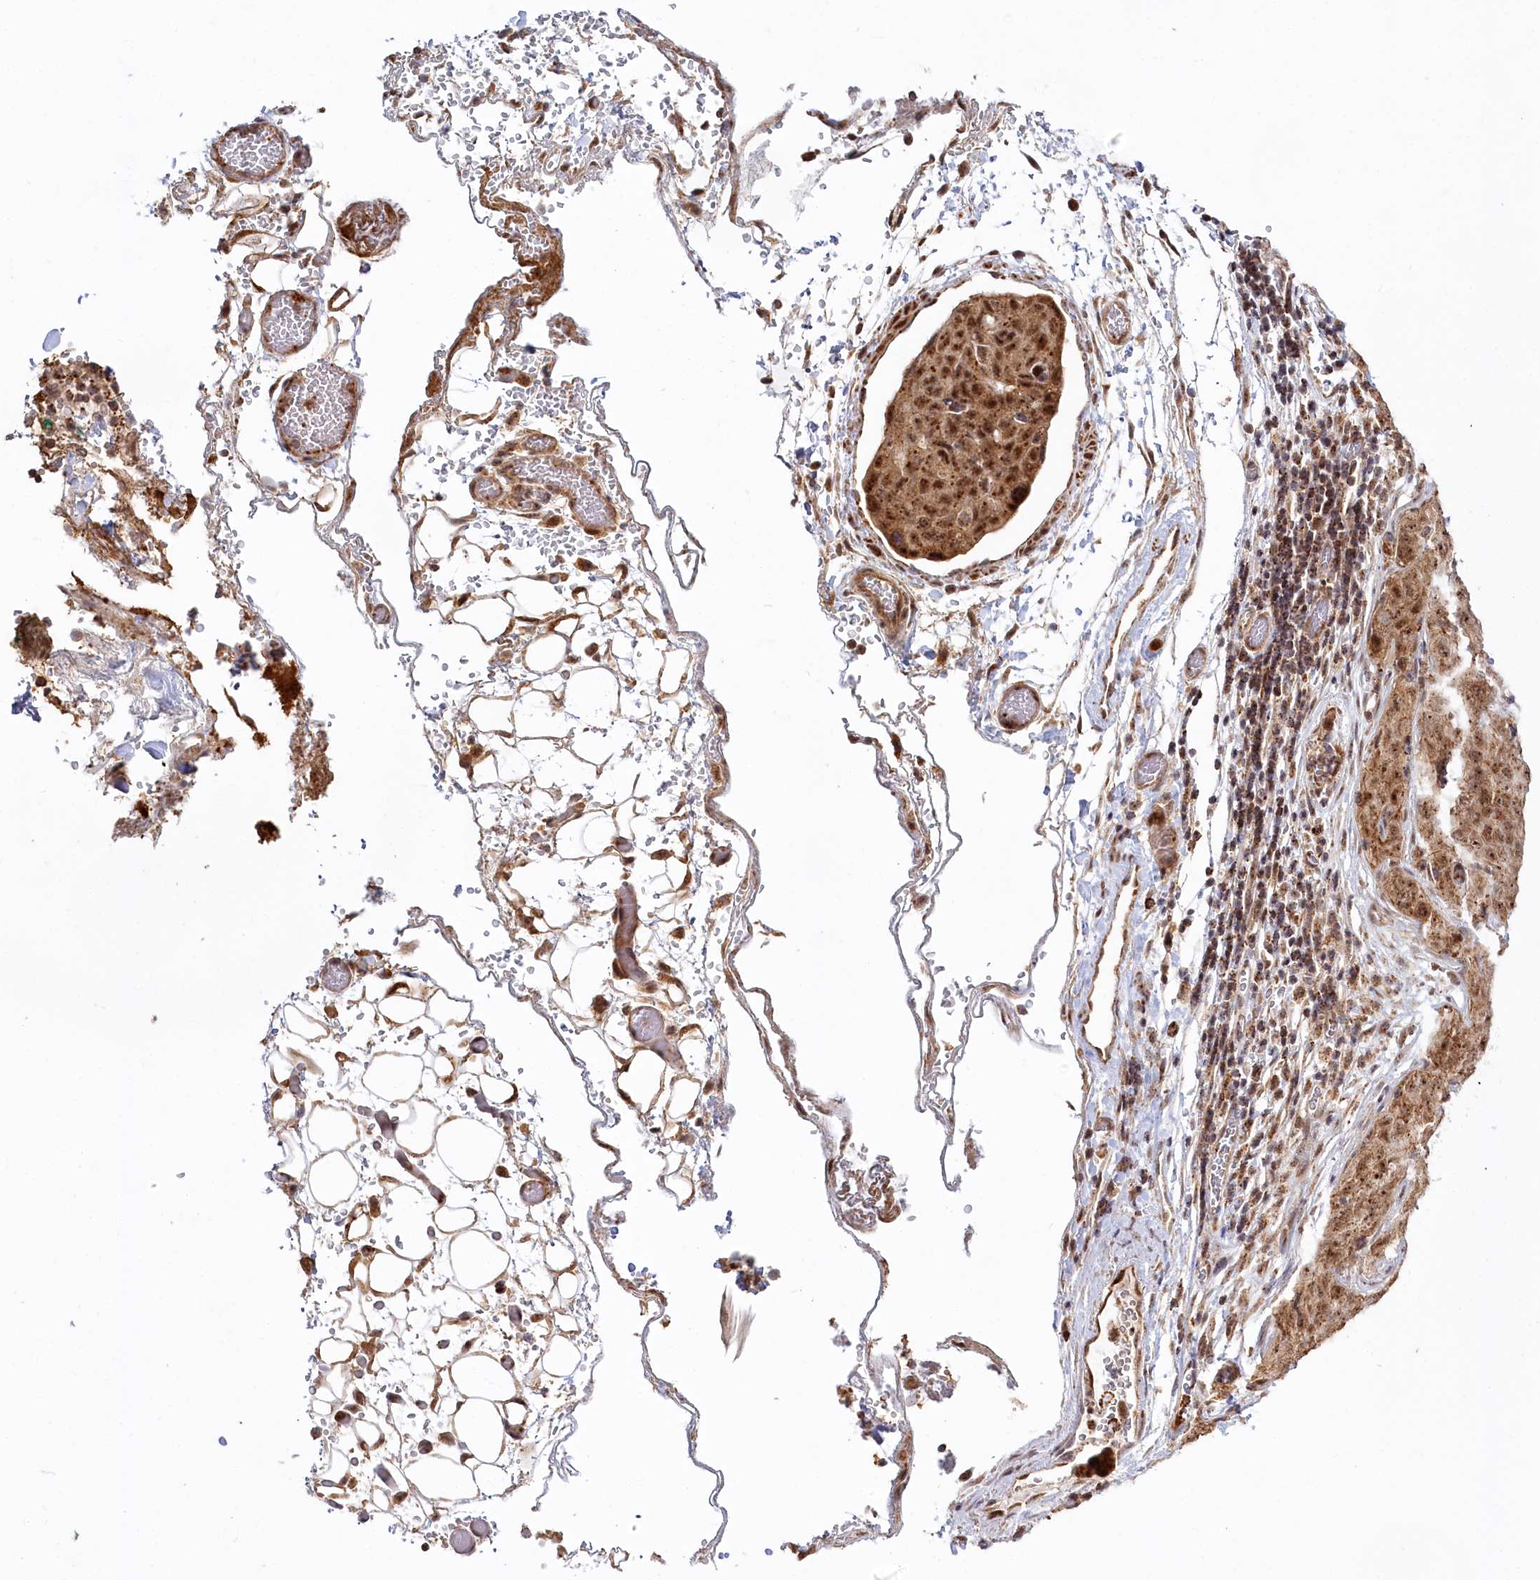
{"staining": {"intensity": "moderate", "quantity": ">75%", "location": "cytoplasmic/membranous,nuclear"}, "tissue": "stomach cancer", "cell_type": "Tumor cells", "image_type": "cancer", "snomed": [{"axis": "morphology", "description": "Normal tissue, NOS"}, {"axis": "morphology", "description": "Adenocarcinoma, NOS"}, {"axis": "topography", "description": "Lymph node"}, {"axis": "topography", "description": "Stomach"}], "caption": "Immunohistochemical staining of human stomach cancer (adenocarcinoma) displays moderate cytoplasmic/membranous and nuclear protein staining in about >75% of tumor cells.", "gene": "RTN4IP1", "patient": {"sex": "male", "age": 48}}